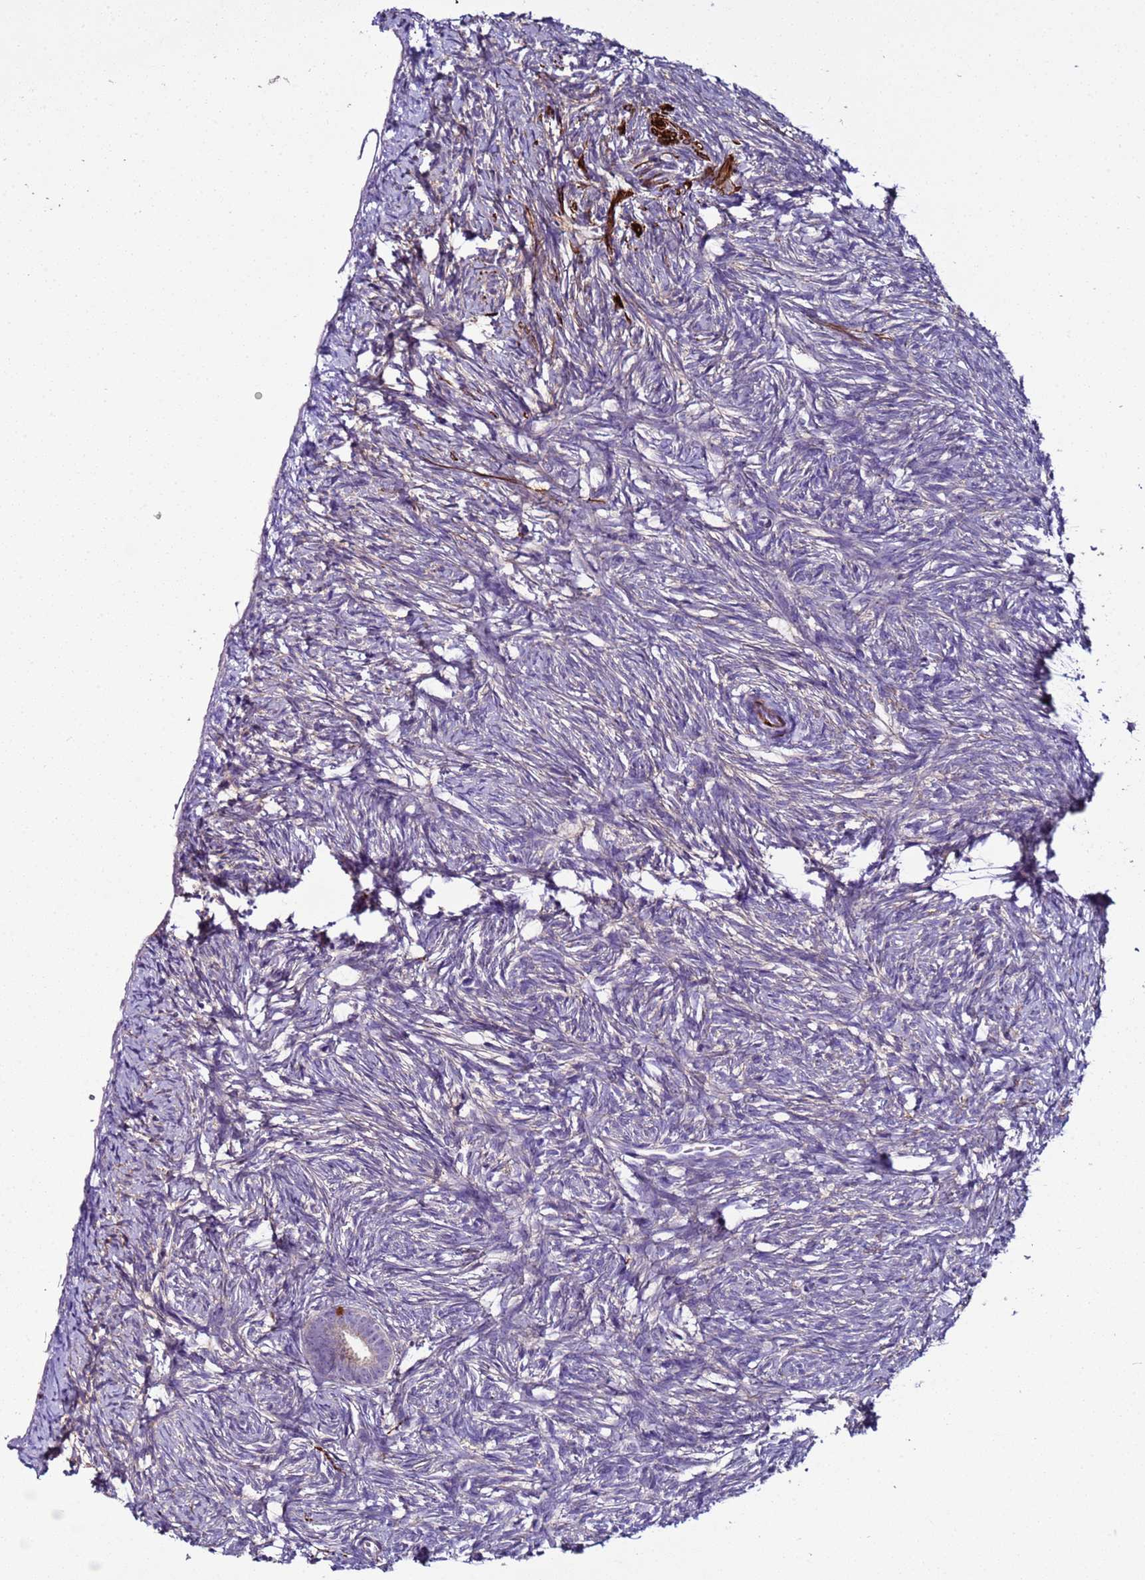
{"staining": {"intensity": "moderate", "quantity": "<25%", "location": "cytoplasmic/membranous"}, "tissue": "ovary", "cell_type": "Ovarian stroma cells", "image_type": "normal", "snomed": [{"axis": "morphology", "description": "Normal tissue, NOS"}, {"axis": "topography", "description": "Ovary"}], "caption": "Ovary stained for a protein displays moderate cytoplasmic/membranous positivity in ovarian stroma cells. (DAB IHC with brightfield microscopy, high magnification).", "gene": "RABL2A", "patient": {"sex": "female", "age": 51}}